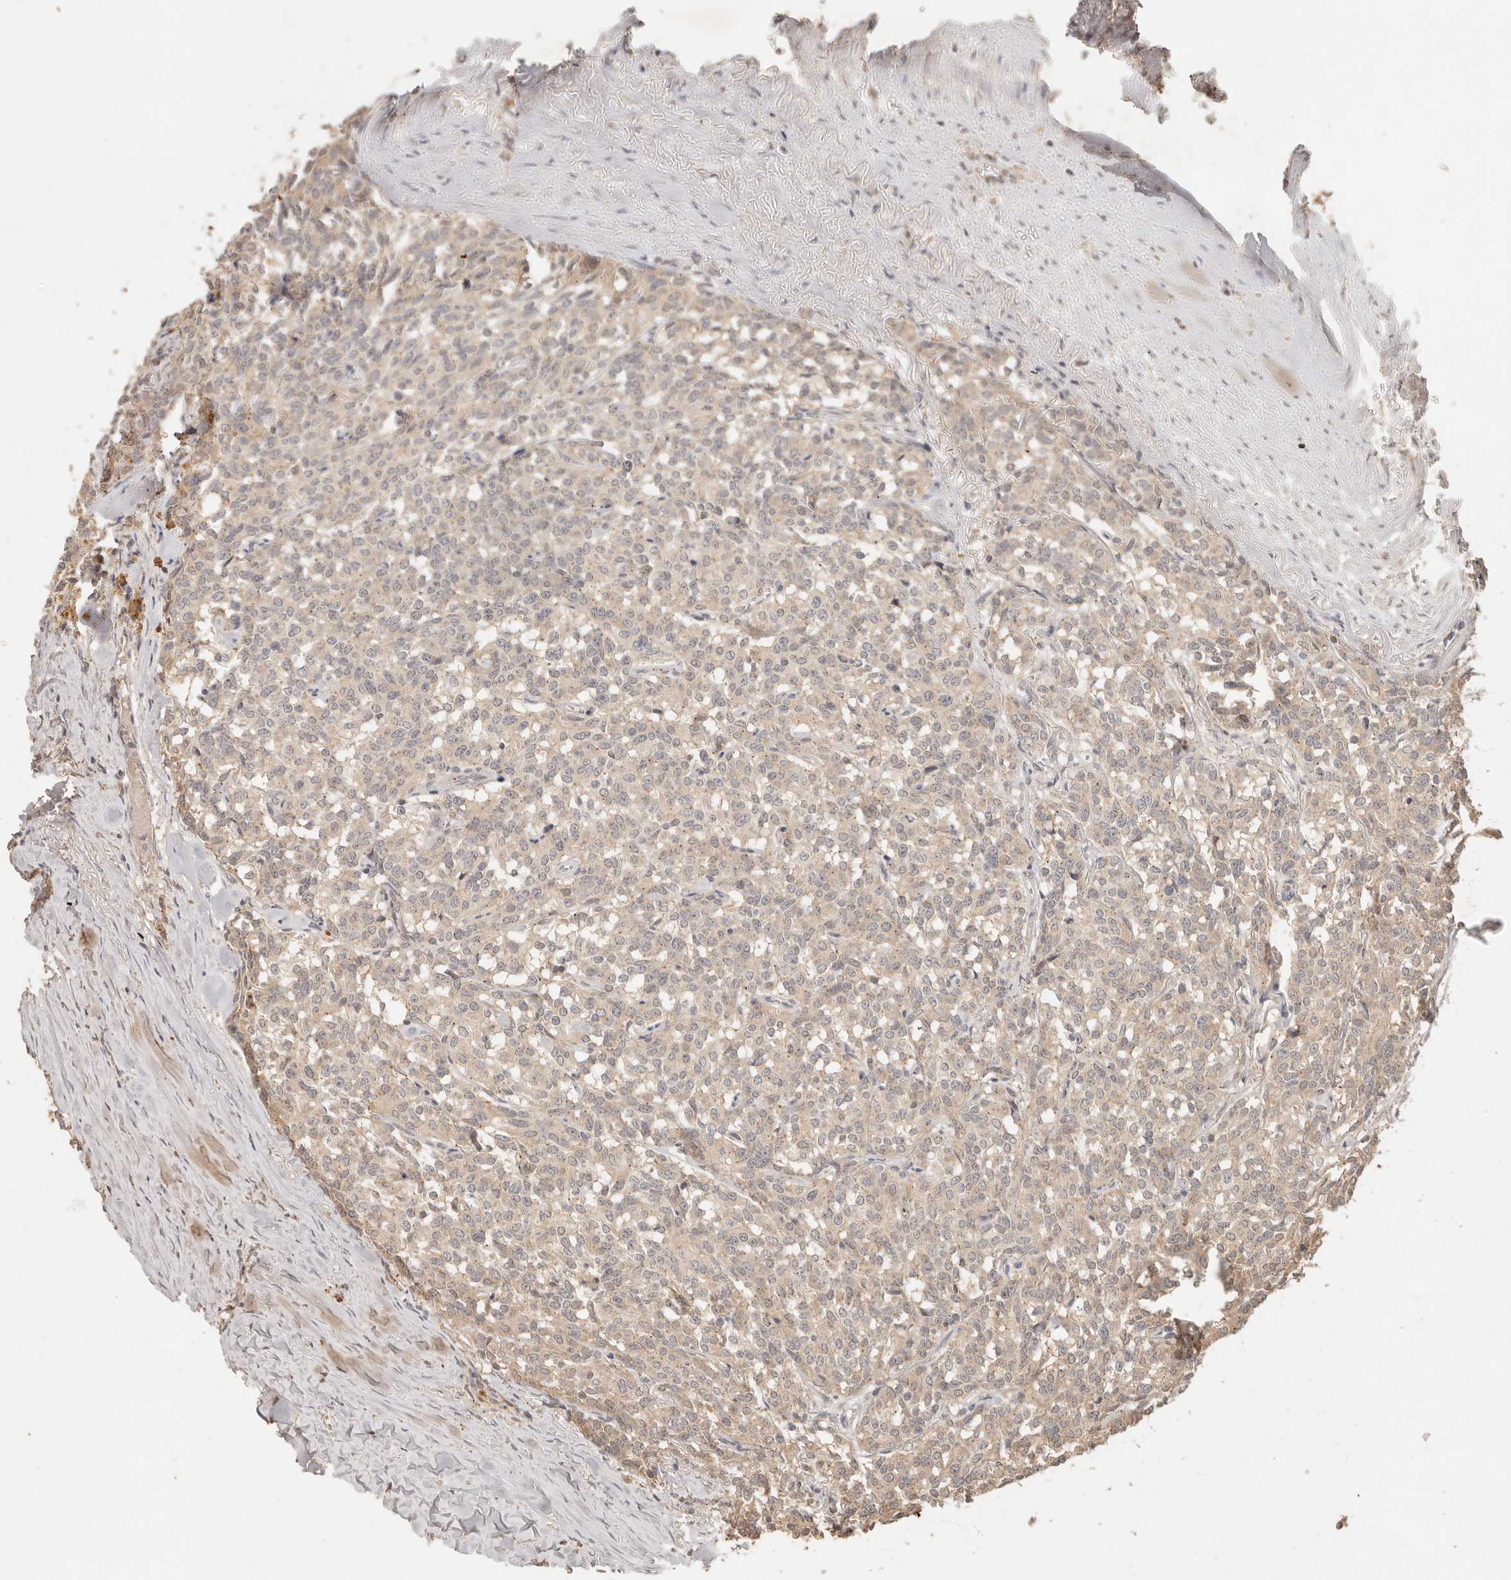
{"staining": {"intensity": "weak", "quantity": "25%-75%", "location": "cytoplasmic/membranous"}, "tissue": "carcinoid", "cell_type": "Tumor cells", "image_type": "cancer", "snomed": [{"axis": "morphology", "description": "Carcinoid, malignant, NOS"}, {"axis": "topography", "description": "Lung"}], "caption": "Immunohistochemical staining of carcinoid shows low levels of weak cytoplasmic/membranous protein expression in about 25%-75% of tumor cells. (Brightfield microscopy of DAB IHC at high magnification).", "gene": "LMO4", "patient": {"sex": "female", "age": 46}}